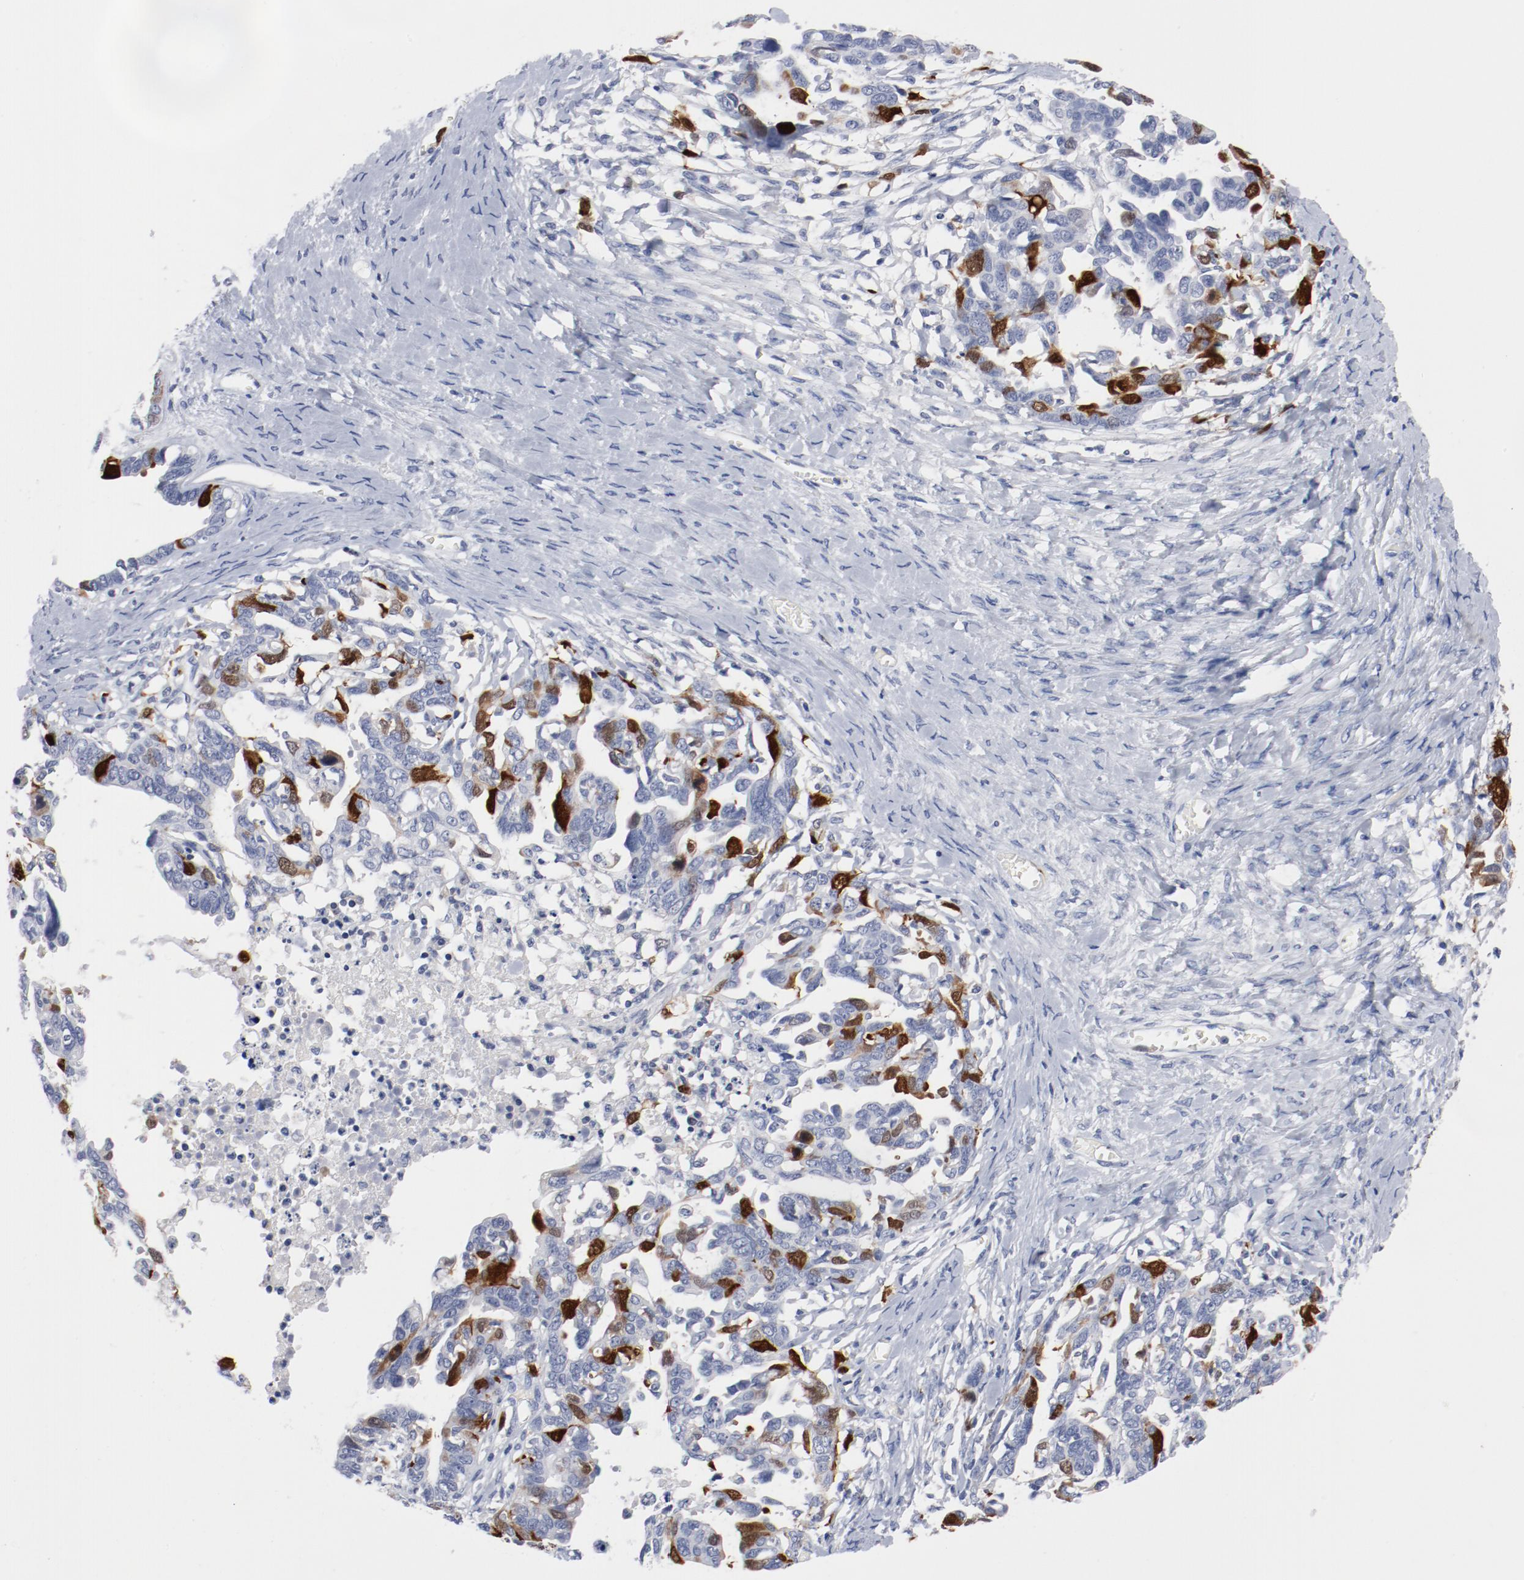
{"staining": {"intensity": "moderate", "quantity": "25%-75%", "location": "cytoplasmic/membranous,nuclear"}, "tissue": "ovarian cancer", "cell_type": "Tumor cells", "image_type": "cancer", "snomed": [{"axis": "morphology", "description": "Cystadenocarcinoma, serous, NOS"}, {"axis": "topography", "description": "Ovary"}], "caption": "A photomicrograph of human ovarian cancer (serous cystadenocarcinoma) stained for a protein shows moderate cytoplasmic/membranous and nuclear brown staining in tumor cells. The protein is shown in brown color, while the nuclei are stained blue.", "gene": "CDC20", "patient": {"sex": "female", "age": 69}}